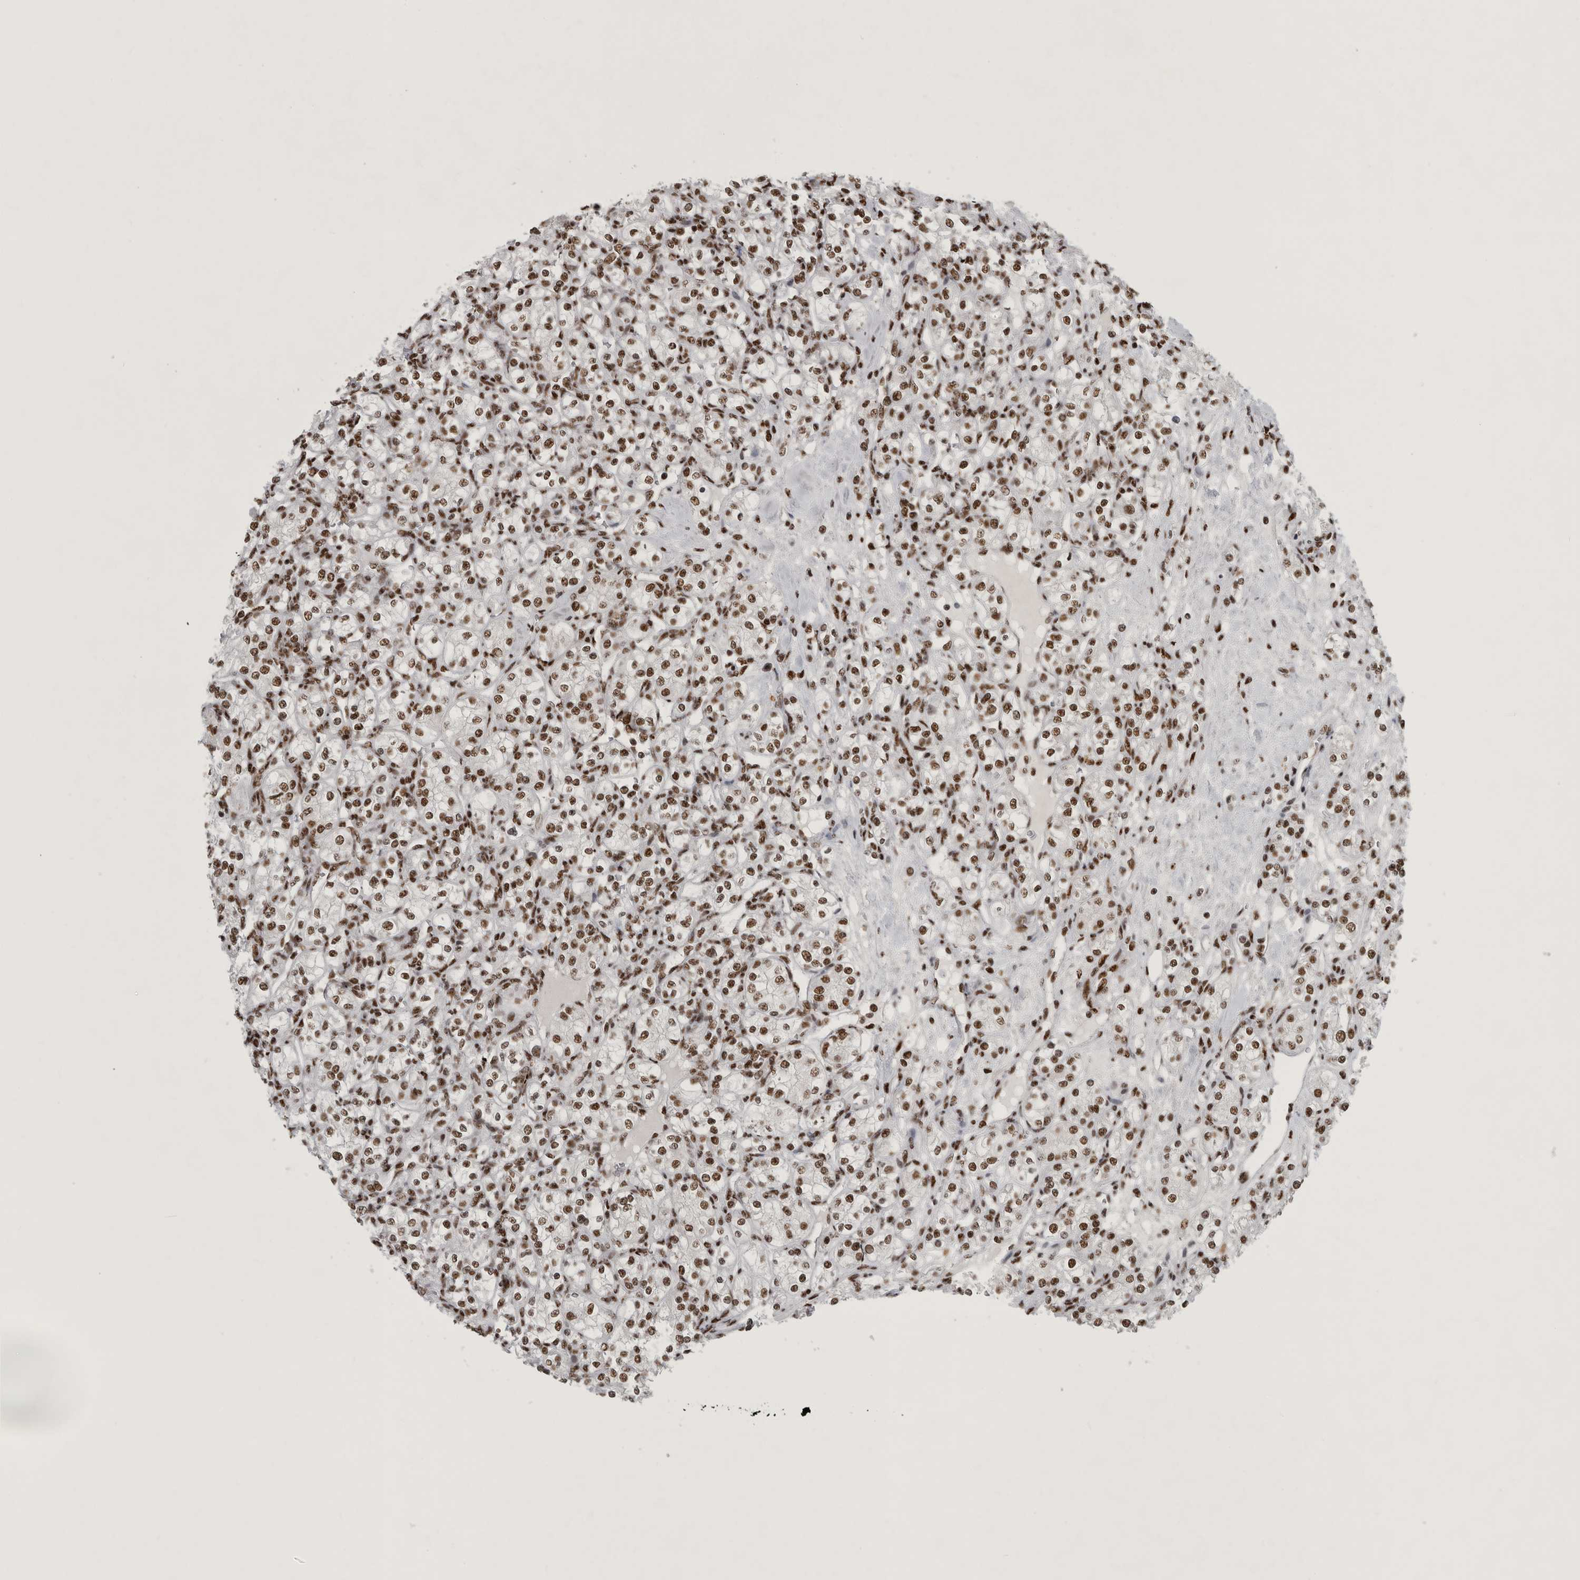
{"staining": {"intensity": "strong", "quantity": ">75%", "location": "nuclear"}, "tissue": "renal cancer", "cell_type": "Tumor cells", "image_type": "cancer", "snomed": [{"axis": "morphology", "description": "Adenocarcinoma, NOS"}, {"axis": "topography", "description": "Kidney"}], "caption": "There is high levels of strong nuclear expression in tumor cells of adenocarcinoma (renal), as demonstrated by immunohistochemical staining (brown color).", "gene": "BCLAF1", "patient": {"sex": "male", "age": 77}}